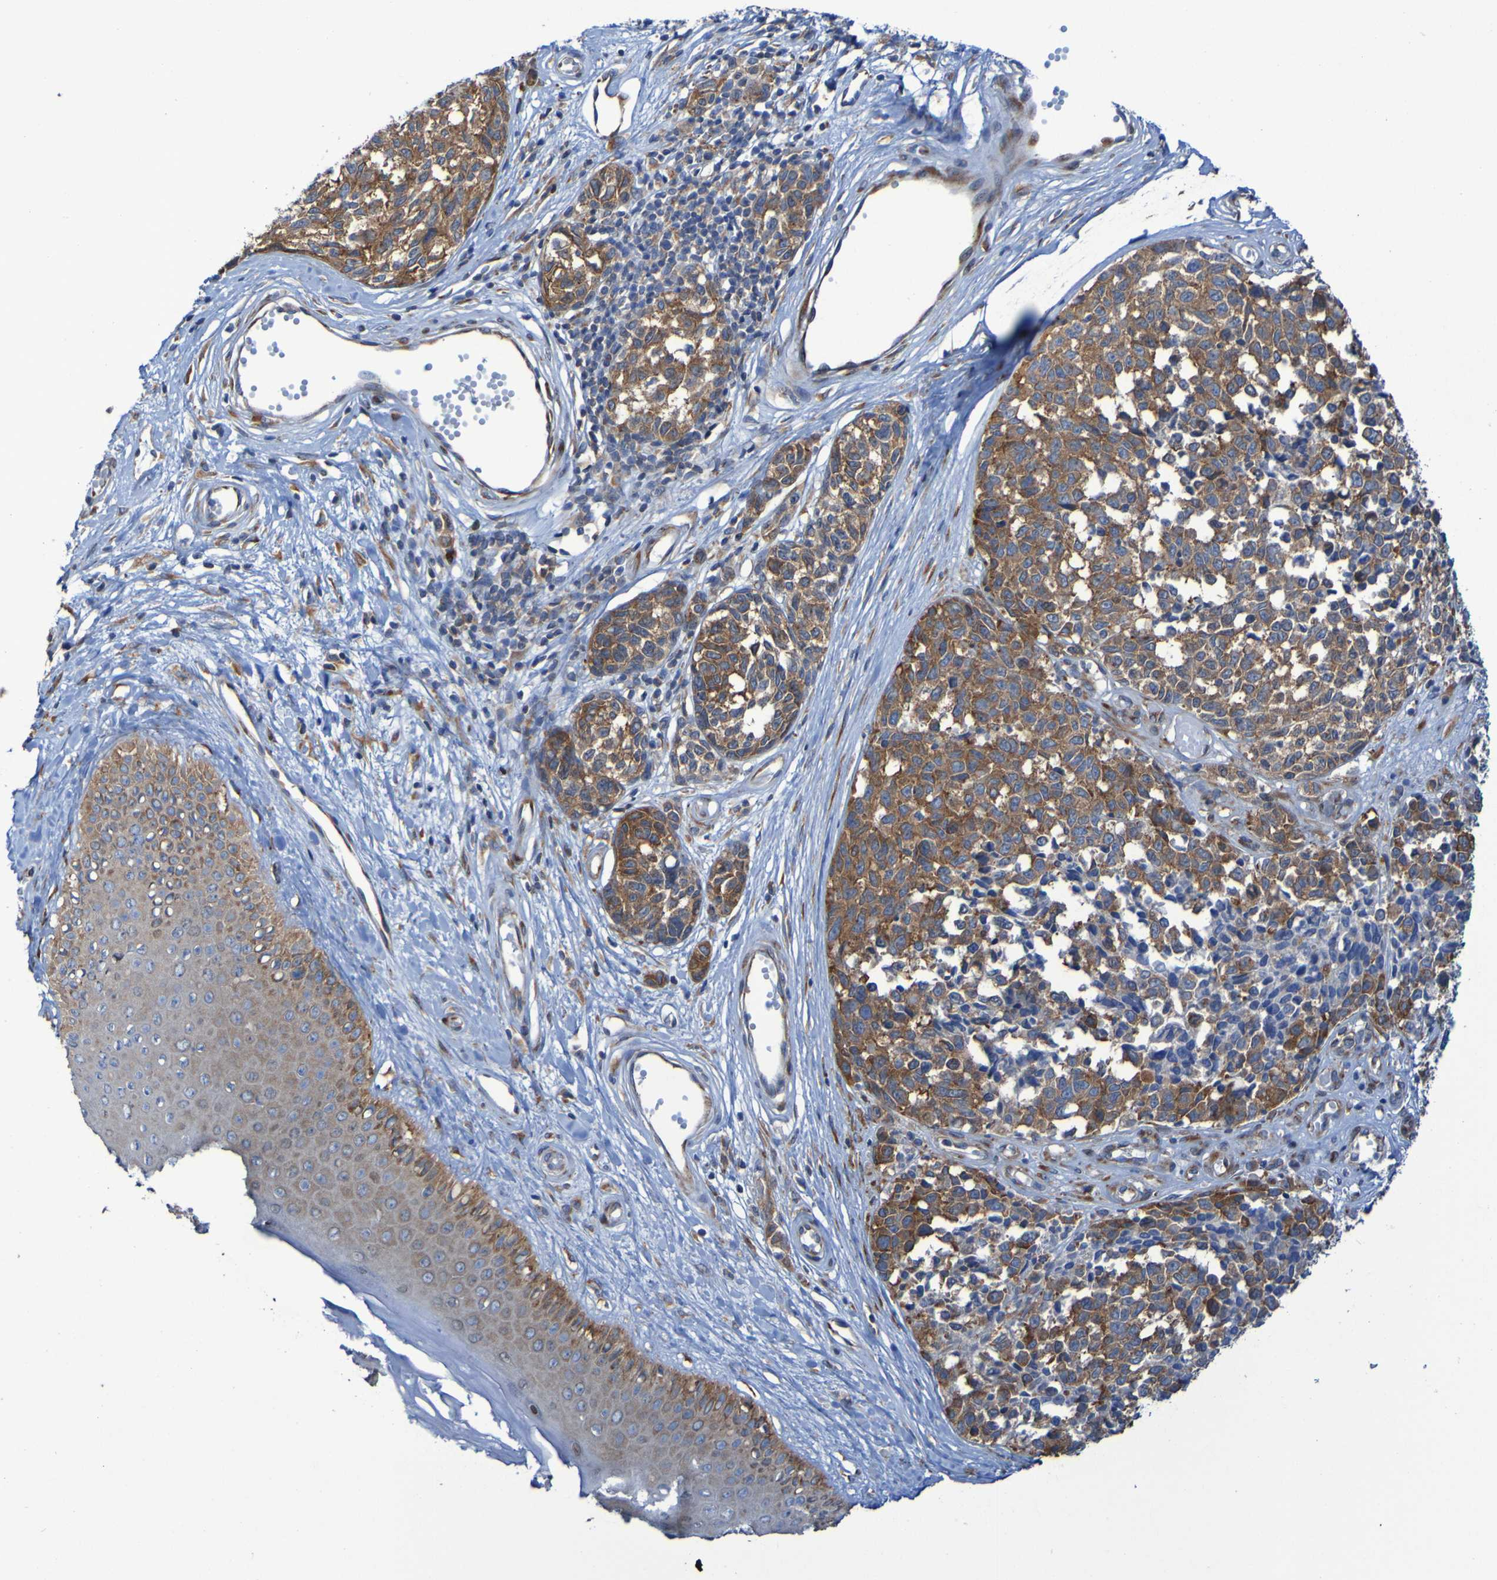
{"staining": {"intensity": "moderate", "quantity": ">75%", "location": "cytoplasmic/membranous"}, "tissue": "melanoma", "cell_type": "Tumor cells", "image_type": "cancer", "snomed": [{"axis": "morphology", "description": "Malignant melanoma, NOS"}, {"axis": "topography", "description": "Skin"}], "caption": "Tumor cells exhibit moderate cytoplasmic/membranous expression in approximately >75% of cells in malignant melanoma.", "gene": "FKBP3", "patient": {"sex": "female", "age": 64}}